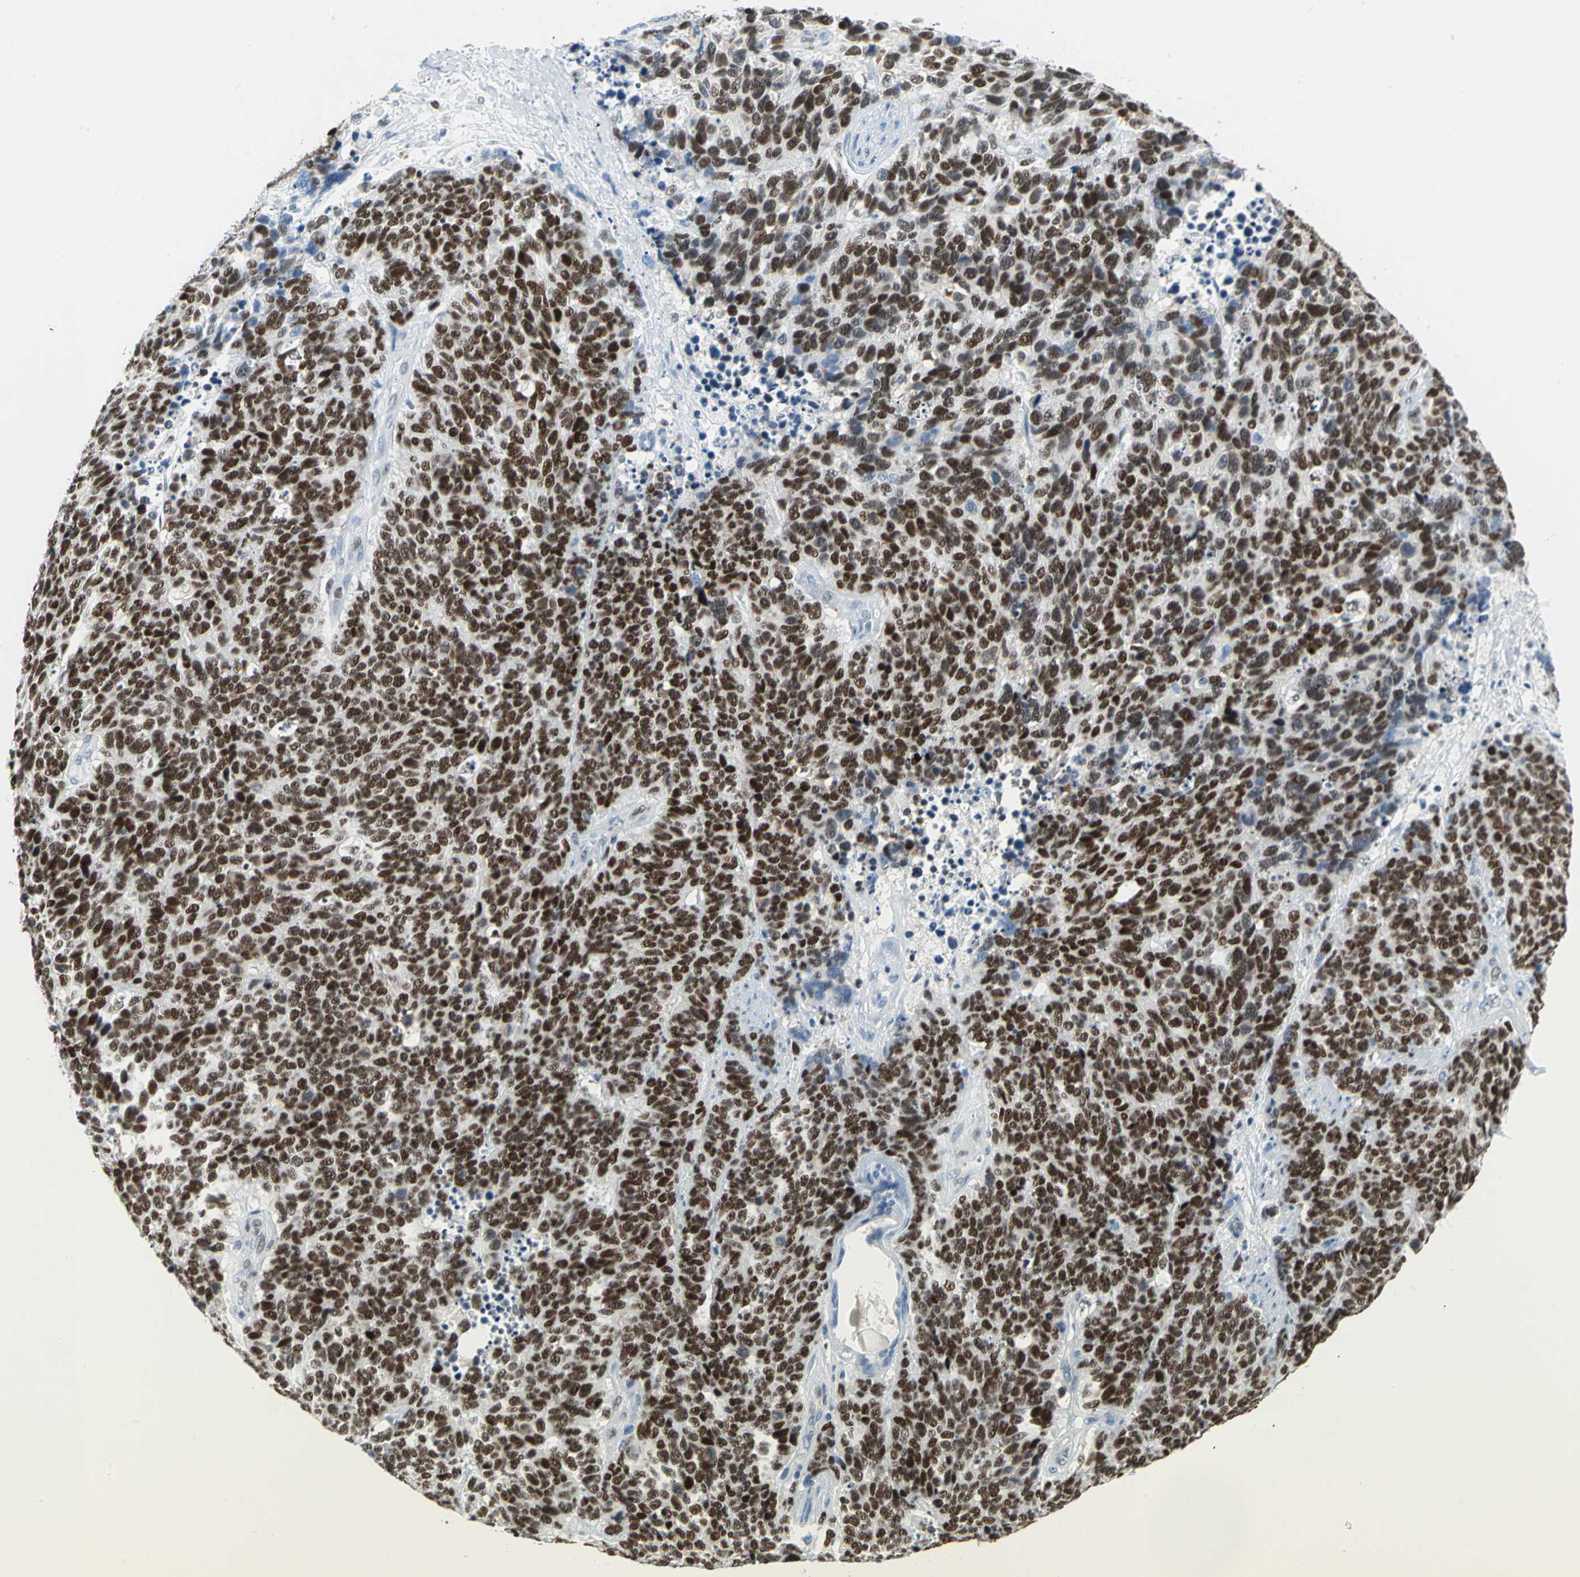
{"staining": {"intensity": "strong", "quantity": ">75%", "location": "nuclear"}, "tissue": "lung cancer", "cell_type": "Tumor cells", "image_type": "cancer", "snomed": [{"axis": "morphology", "description": "Neoplasm, malignant, NOS"}, {"axis": "topography", "description": "Lung"}], "caption": "Immunohistochemical staining of human lung malignant neoplasm demonstrates strong nuclear protein staining in about >75% of tumor cells.", "gene": "MCM4", "patient": {"sex": "female", "age": 58}}